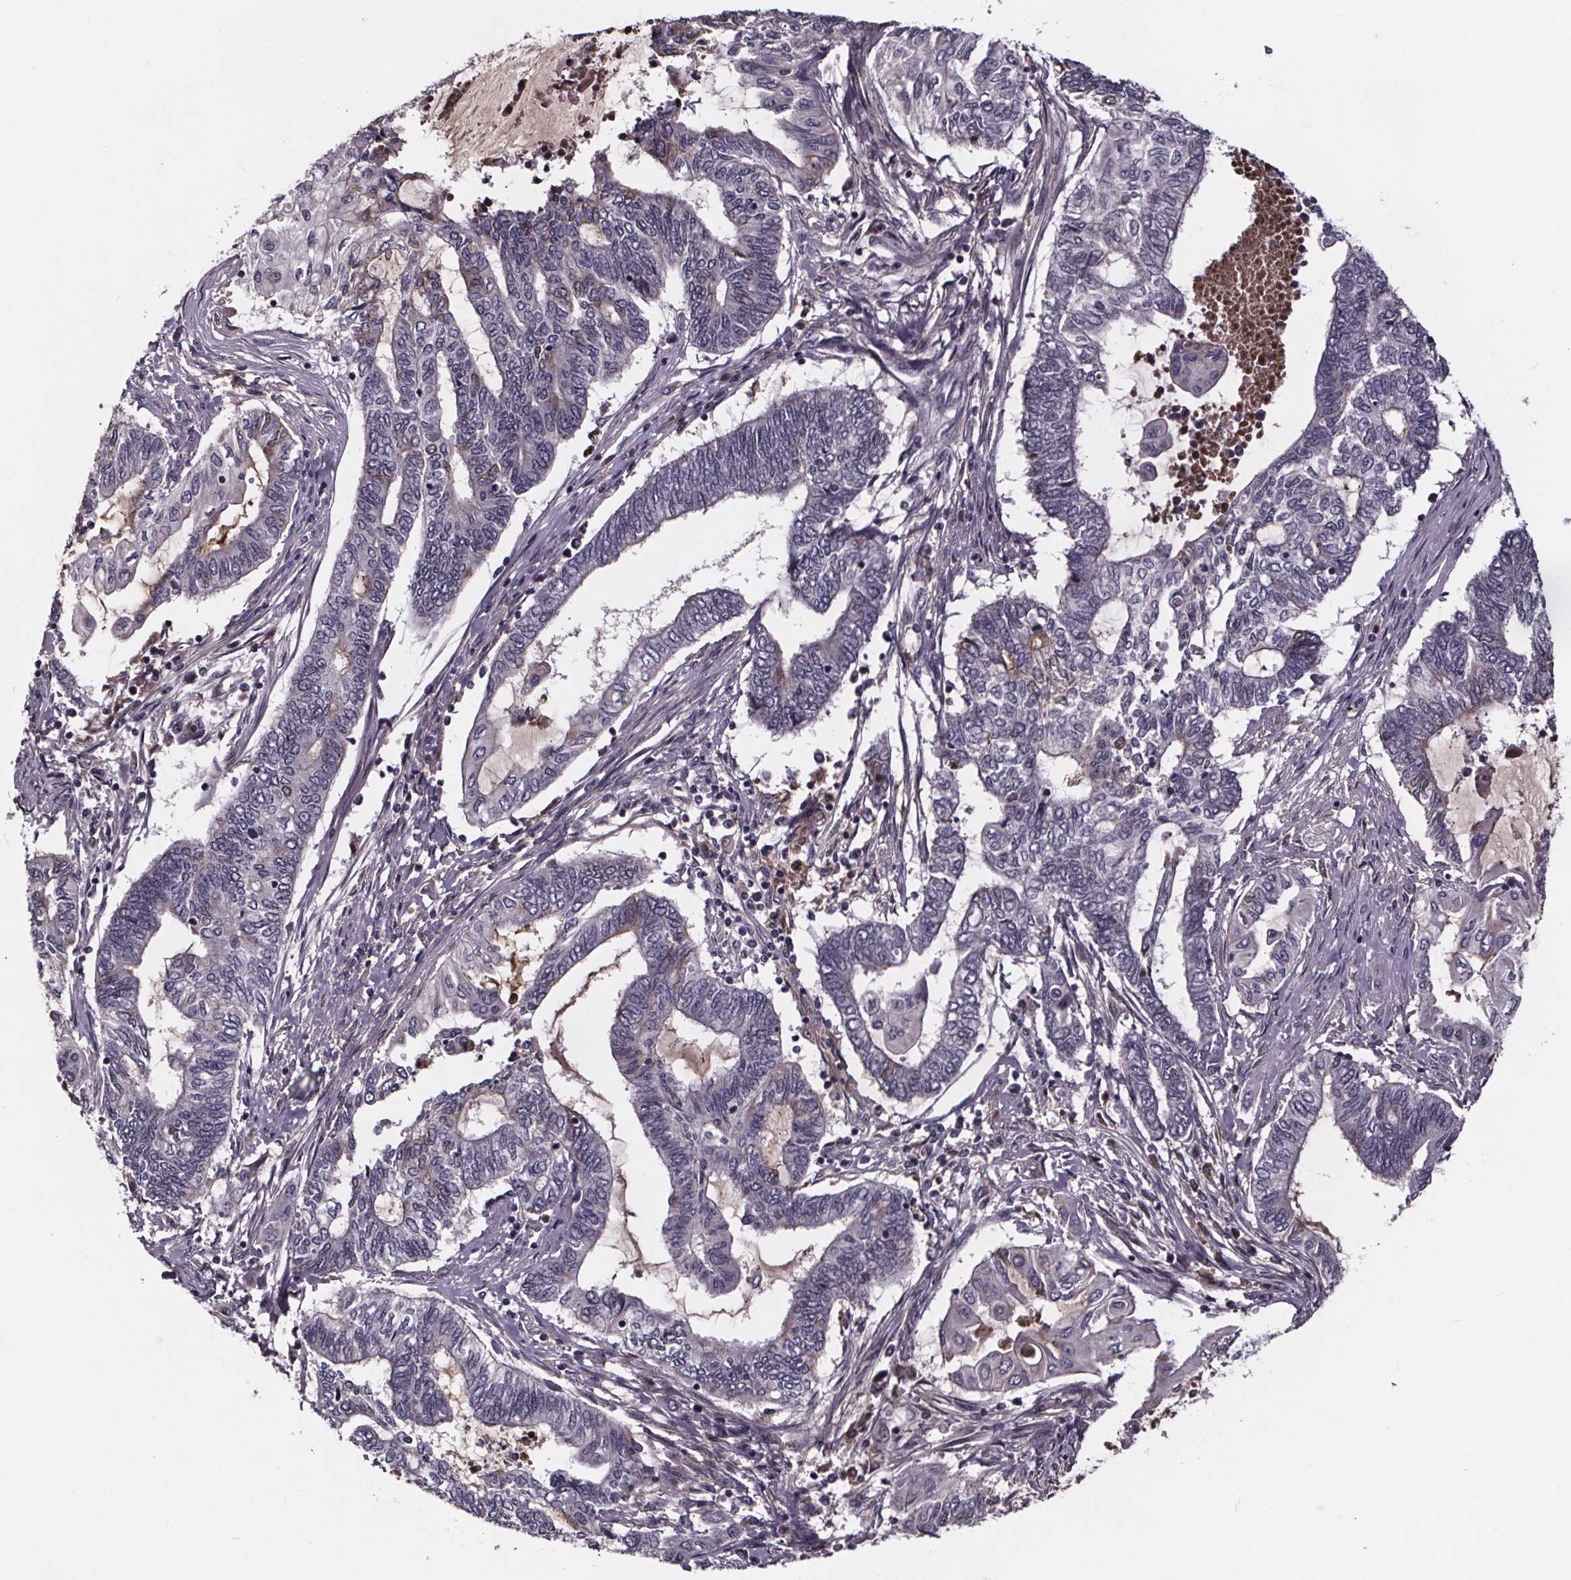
{"staining": {"intensity": "moderate", "quantity": "<25%", "location": "cytoplasmic/membranous"}, "tissue": "endometrial cancer", "cell_type": "Tumor cells", "image_type": "cancer", "snomed": [{"axis": "morphology", "description": "Adenocarcinoma, NOS"}, {"axis": "topography", "description": "Uterus"}, {"axis": "topography", "description": "Endometrium"}], "caption": "Protein analysis of endometrial cancer (adenocarcinoma) tissue displays moderate cytoplasmic/membranous staining in about <25% of tumor cells.", "gene": "NPHP4", "patient": {"sex": "female", "age": 70}}